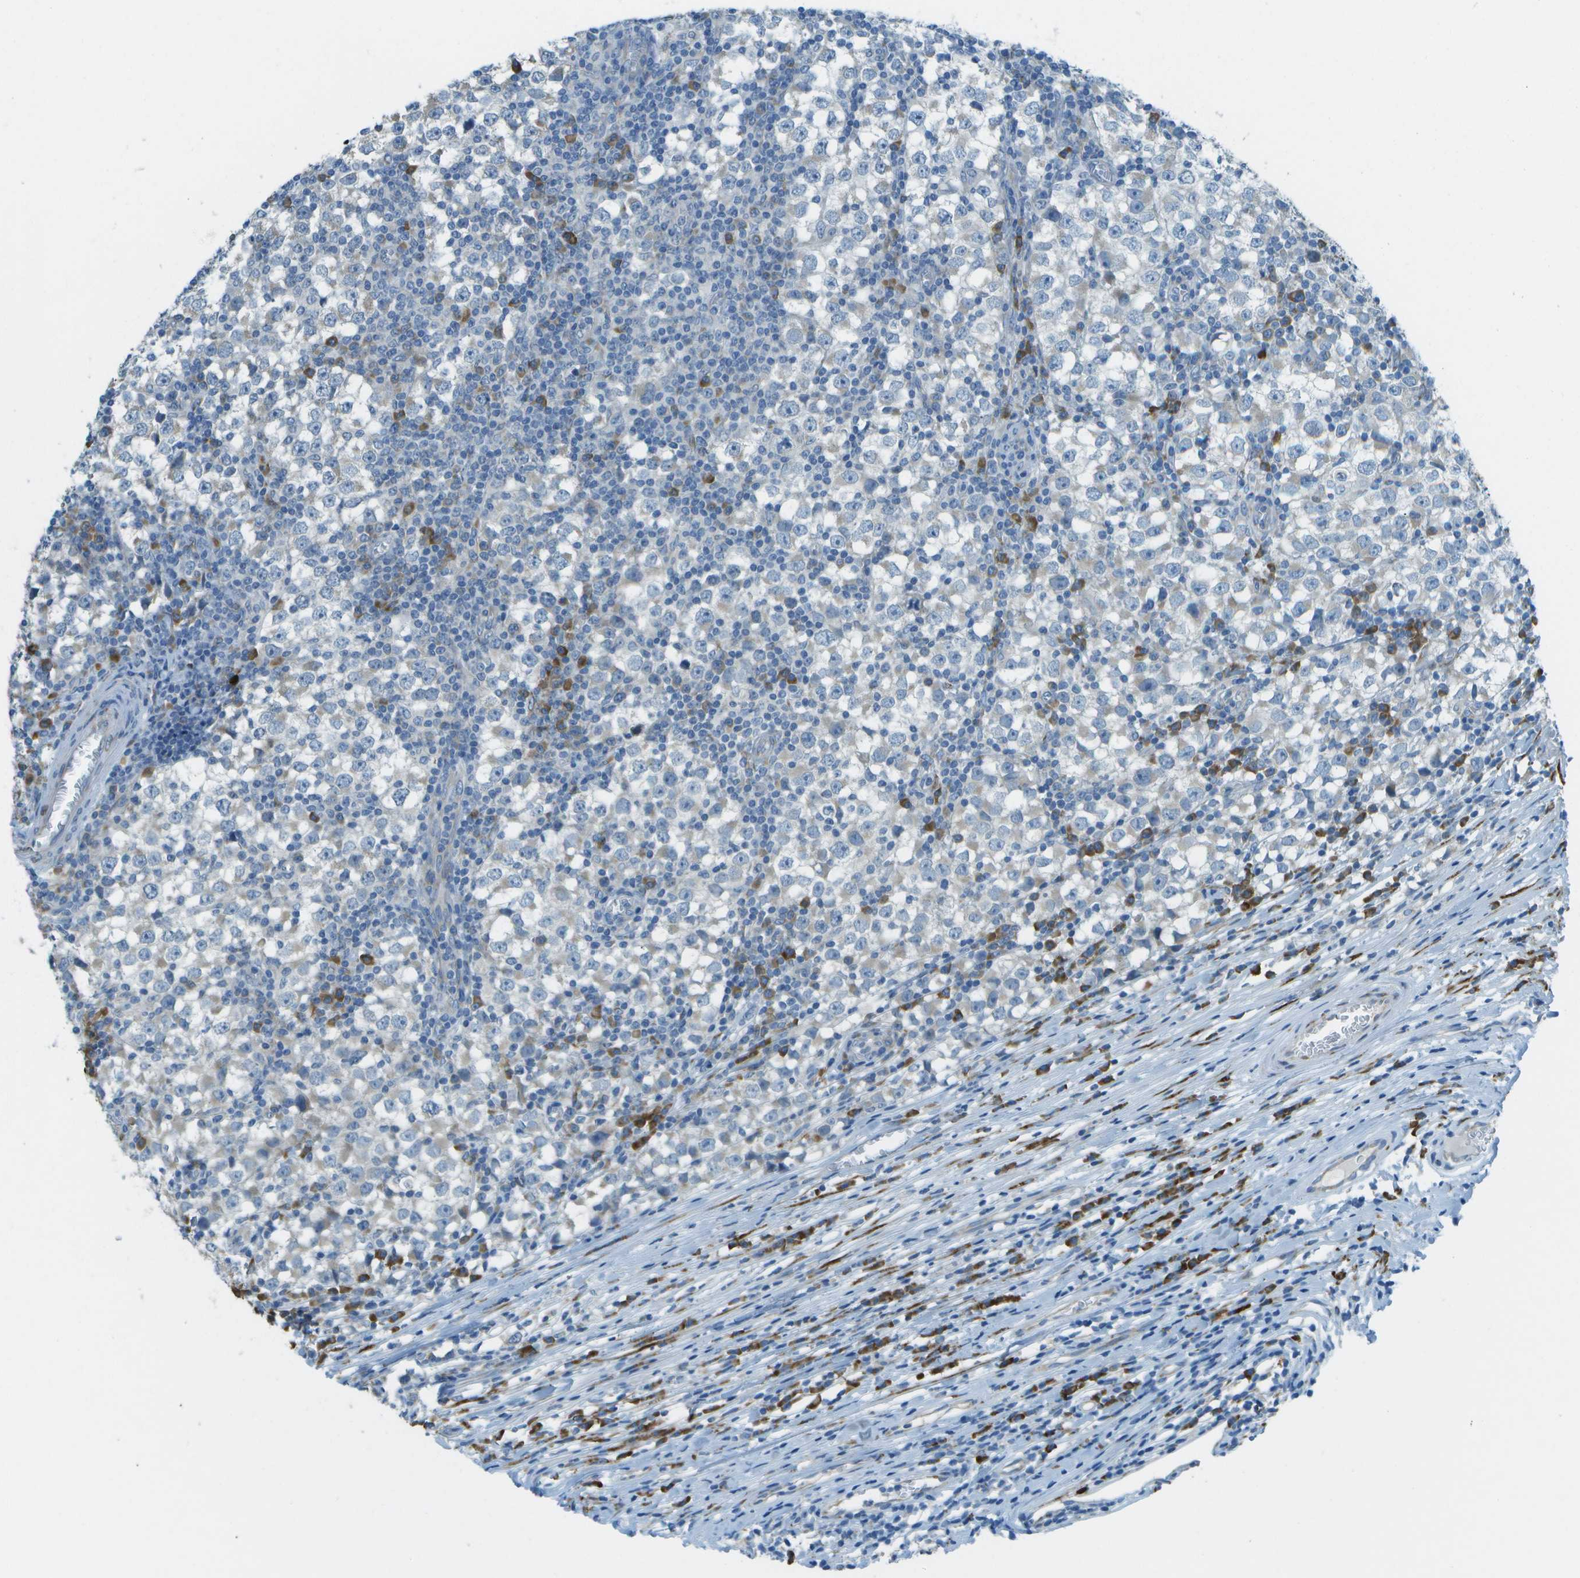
{"staining": {"intensity": "negative", "quantity": "none", "location": "none"}, "tissue": "testis cancer", "cell_type": "Tumor cells", "image_type": "cancer", "snomed": [{"axis": "morphology", "description": "Seminoma, NOS"}, {"axis": "topography", "description": "Testis"}], "caption": "DAB immunohistochemical staining of testis cancer shows no significant positivity in tumor cells.", "gene": "KCTD3", "patient": {"sex": "male", "age": 65}}